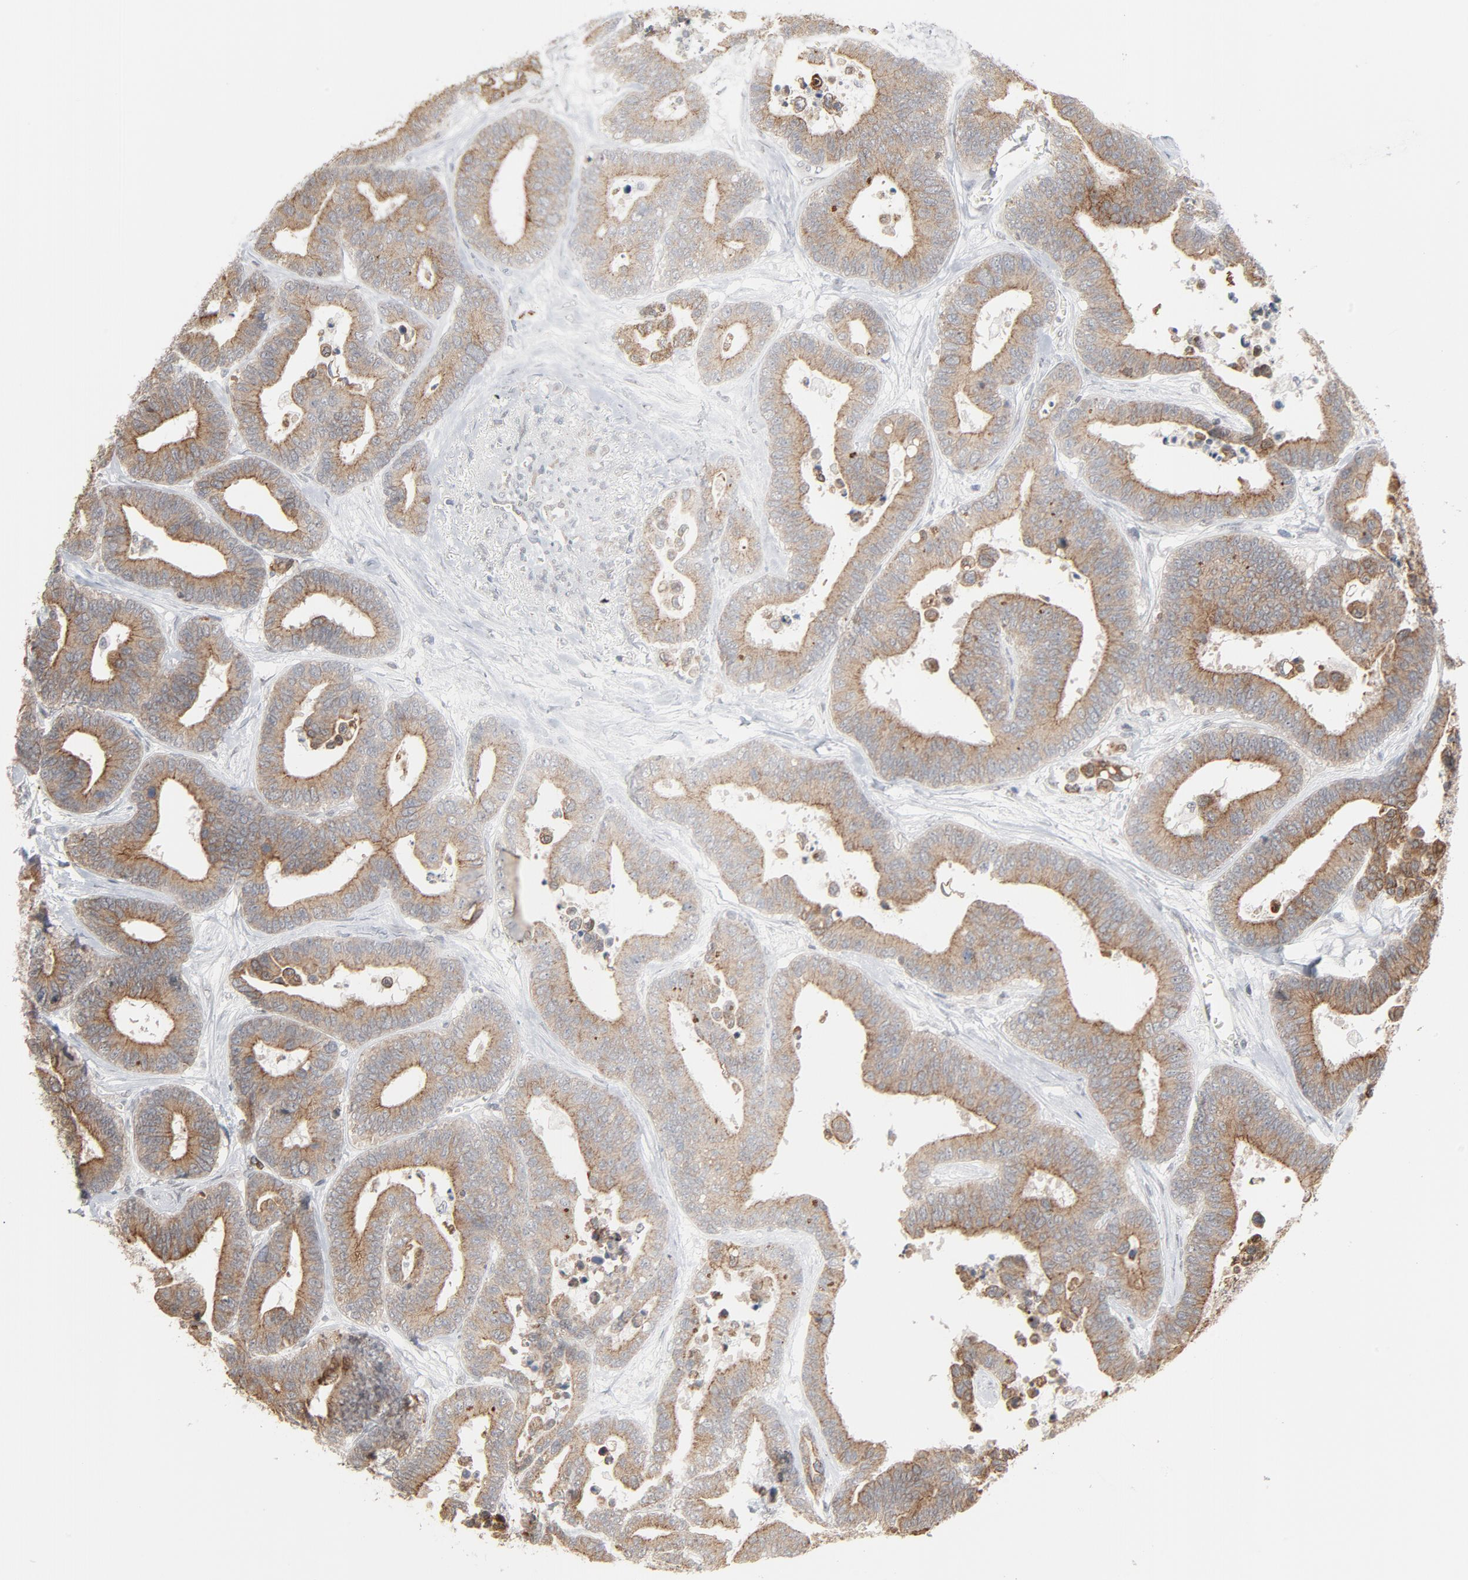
{"staining": {"intensity": "moderate", "quantity": ">75%", "location": "cytoplasmic/membranous"}, "tissue": "colorectal cancer", "cell_type": "Tumor cells", "image_type": "cancer", "snomed": [{"axis": "morphology", "description": "Adenocarcinoma, NOS"}, {"axis": "topography", "description": "Colon"}], "caption": "Immunohistochemistry image of colorectal cancer (adenocarcinoma) stained for a protein (brown), which reveals medium levels of moderate cytoplasmic/membranous positivity in about >75% of tumor cells.", "gene": "ITPR3", "patient": {"sex": "male", "age": 82}}